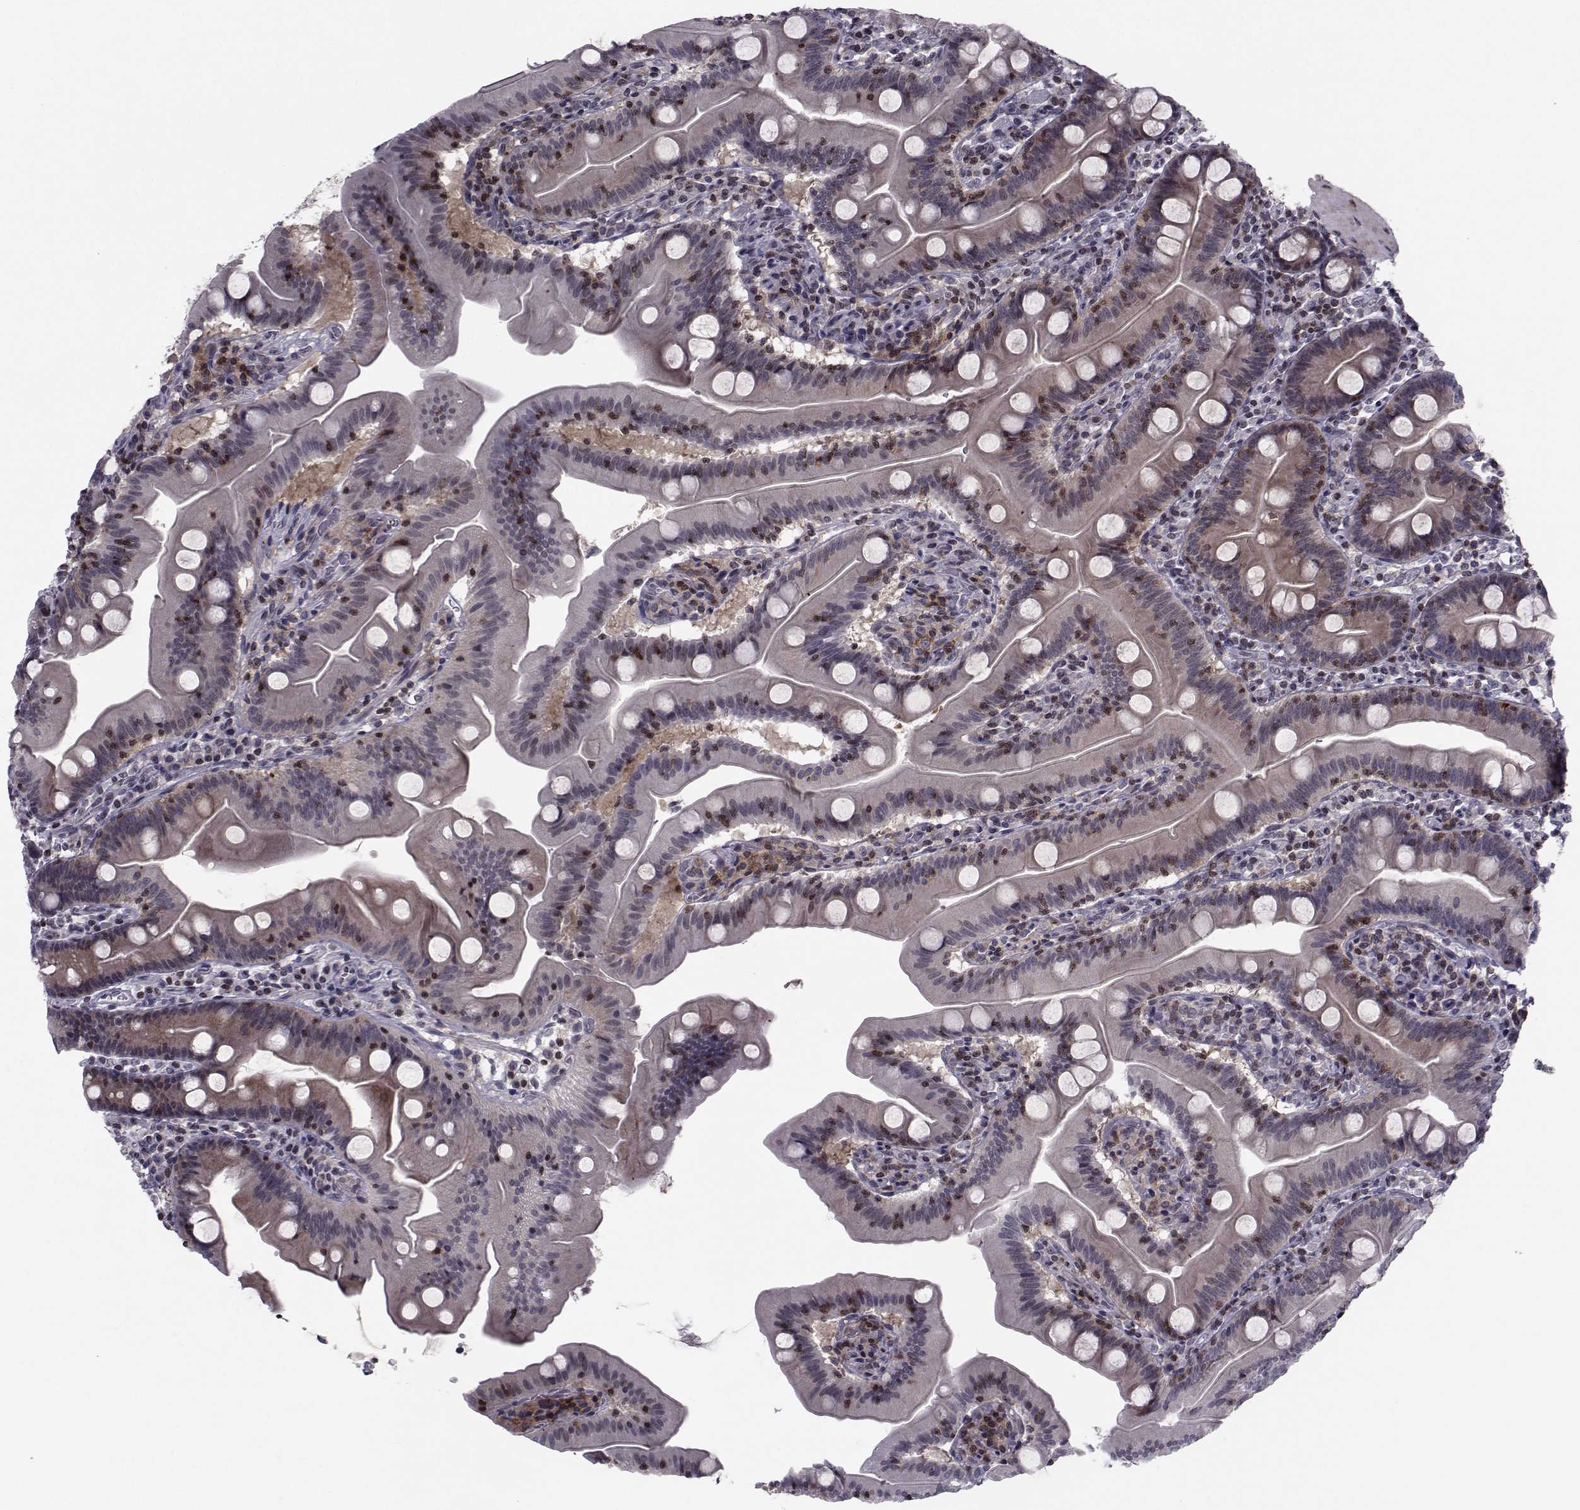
{"staining": {"intensity": "moderate", "quantity": "<25%", "location": "cytoplasmic/membranous"}, "tissue": "small intestine", "cell_type": "Glandular cells", "image_type": "normal", "snomed": [{"axis": "morphology", "description": "Normal tissue, NOS"}, {"axis": "topography", "description": "Small intestine"}], "caption": "Small intestine was stained to show a protein in brown. There is low levels of moderate cytoplasmic/membranous expression in approximately <25% of glandular cells.", "gene": "PCP4L1", "patient": {"sex": "male", "age": 37}}